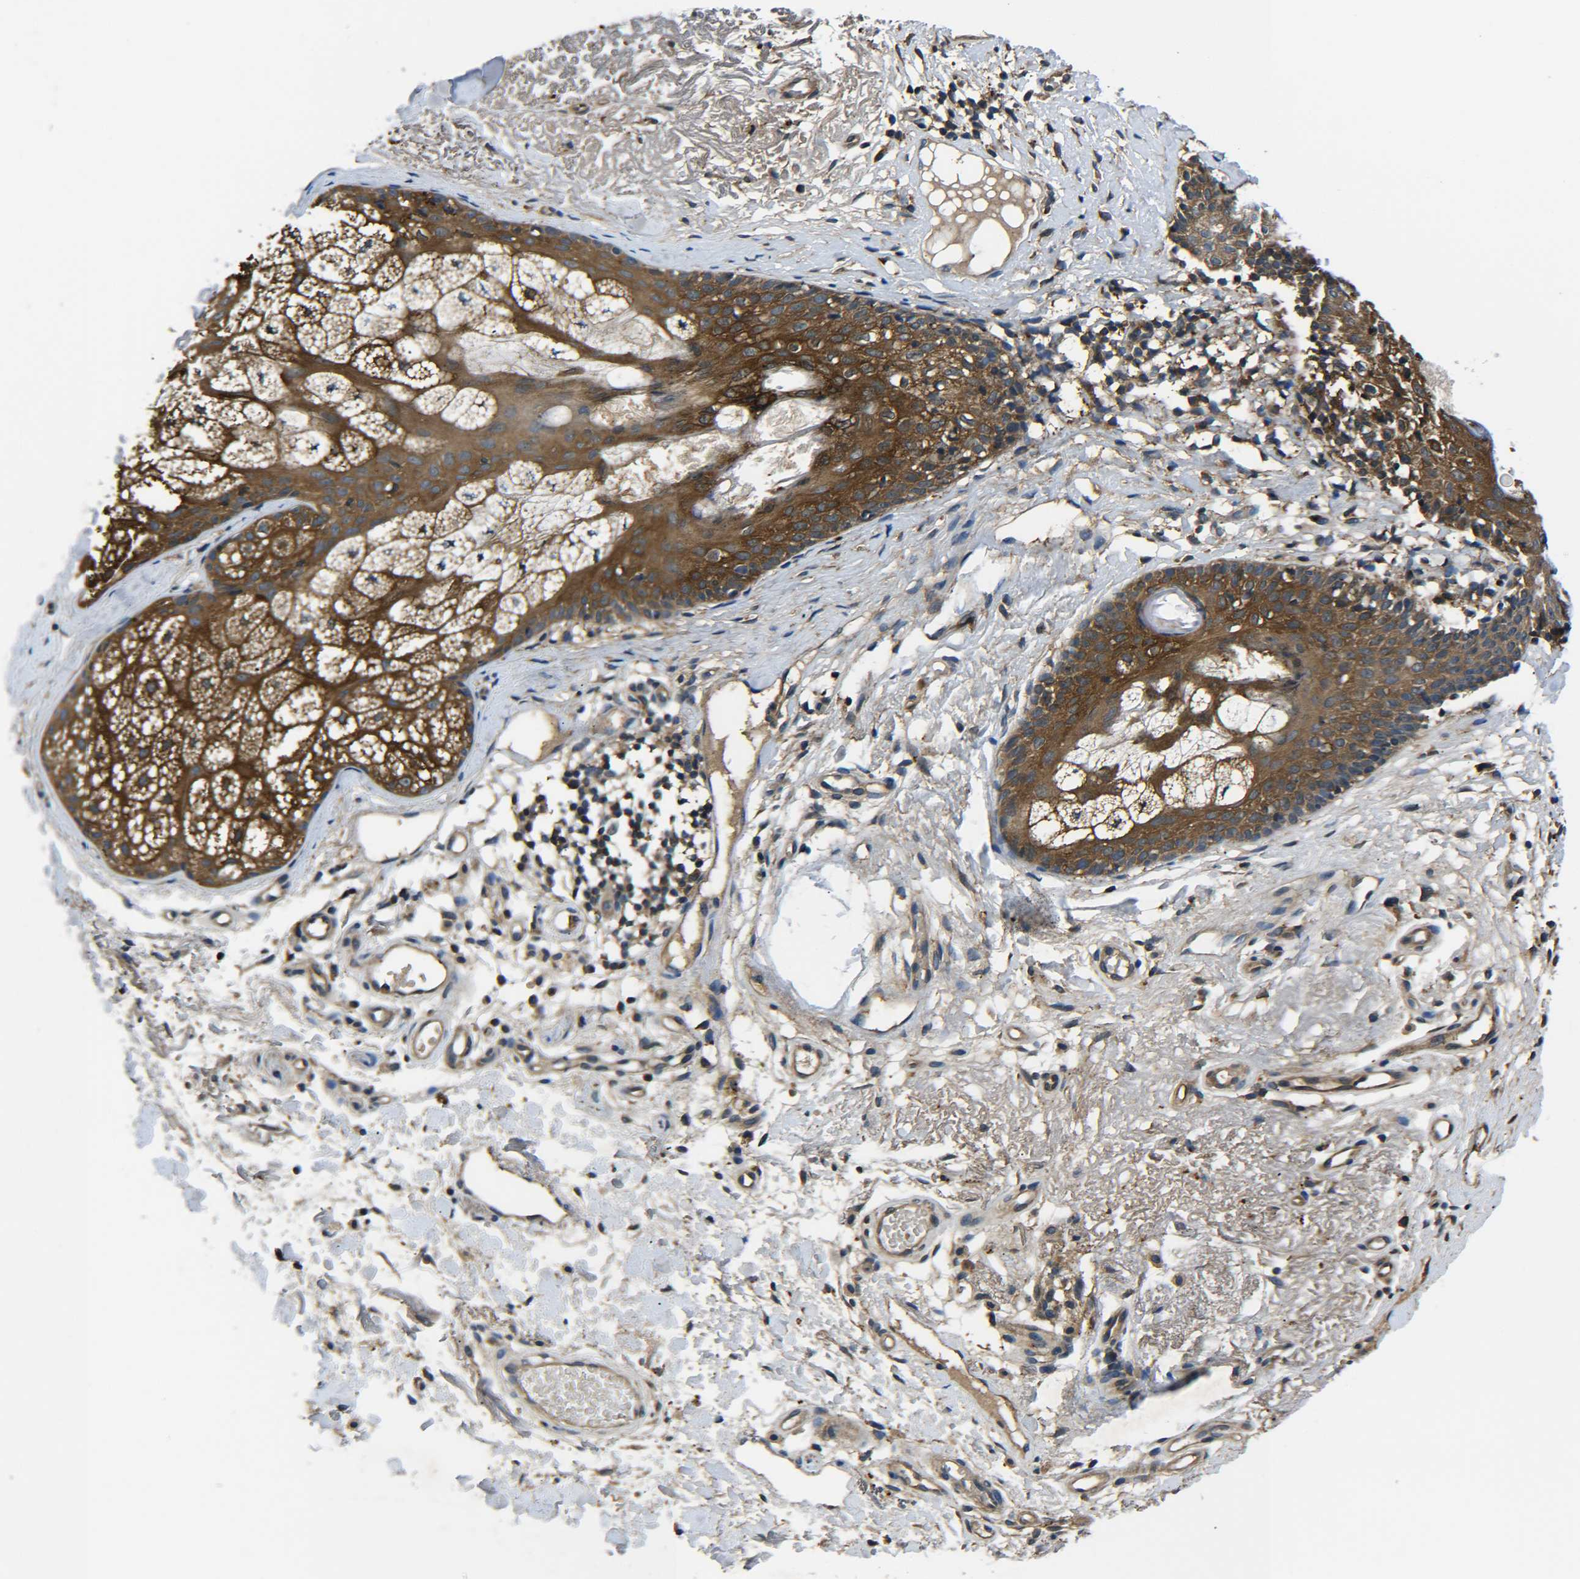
{"staining": {"intensity": "strong", "quantity": ">75%", "location": "cytoplasmic/membranous"}, "tissue": "skin cancer", "cell_type": "Tumor cells", "image_type": "cancer", "snomed": [{"axis": "morphology", "description": "Basal cell carcinoma"}, {"axis": "topography", "description": "Skin"}], "caption": "Protein expression analysis of human skin cancer reveals strong cytoplasmic/membranous expression in approximately >75% of tumor cells.", "gene": "PREB", "patient": {"sex": "female", "age": 84}}